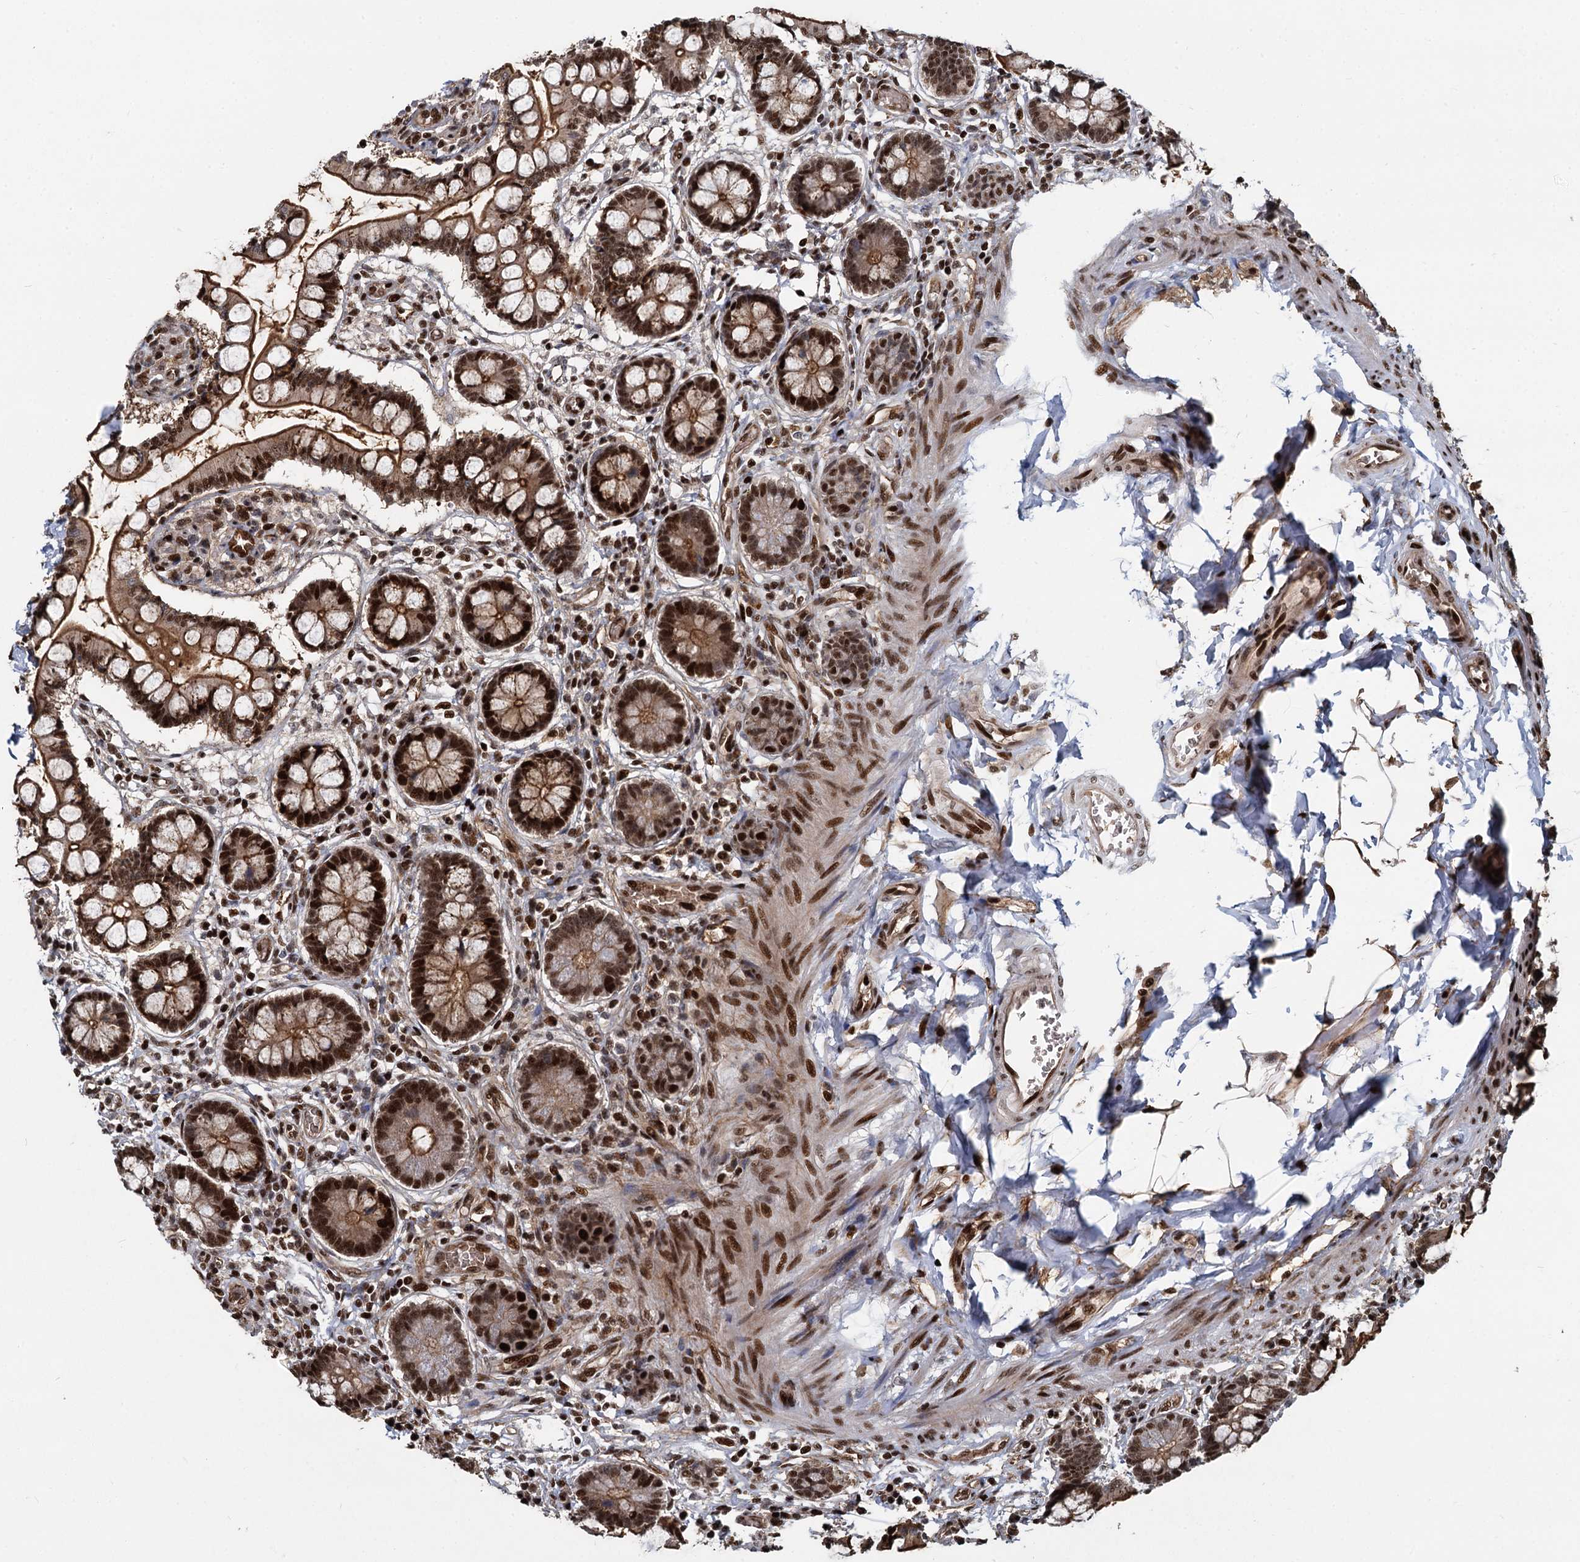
{"staining": {"intensity": "strong", "quantity": ">75%", "location": "cytoplasmic/membranous,nuclear"}, "tissue": "small intestine", "cell_type": "Glandular cells", "image_type": "normal", "snomed": [{"axis": "morphology", "description": "Normal tissue, NOS"}, {"axis": "topography", "description": "Small intestine"}], "caption": "Immunohistochemical staining of normal human small intestine shows high levels of strong cytoplasmic/membranous,nuclear staining in about >75% of glandular cells.", "gene": "ANKRD49", "patient": {"sex": "male", "age": 52}}